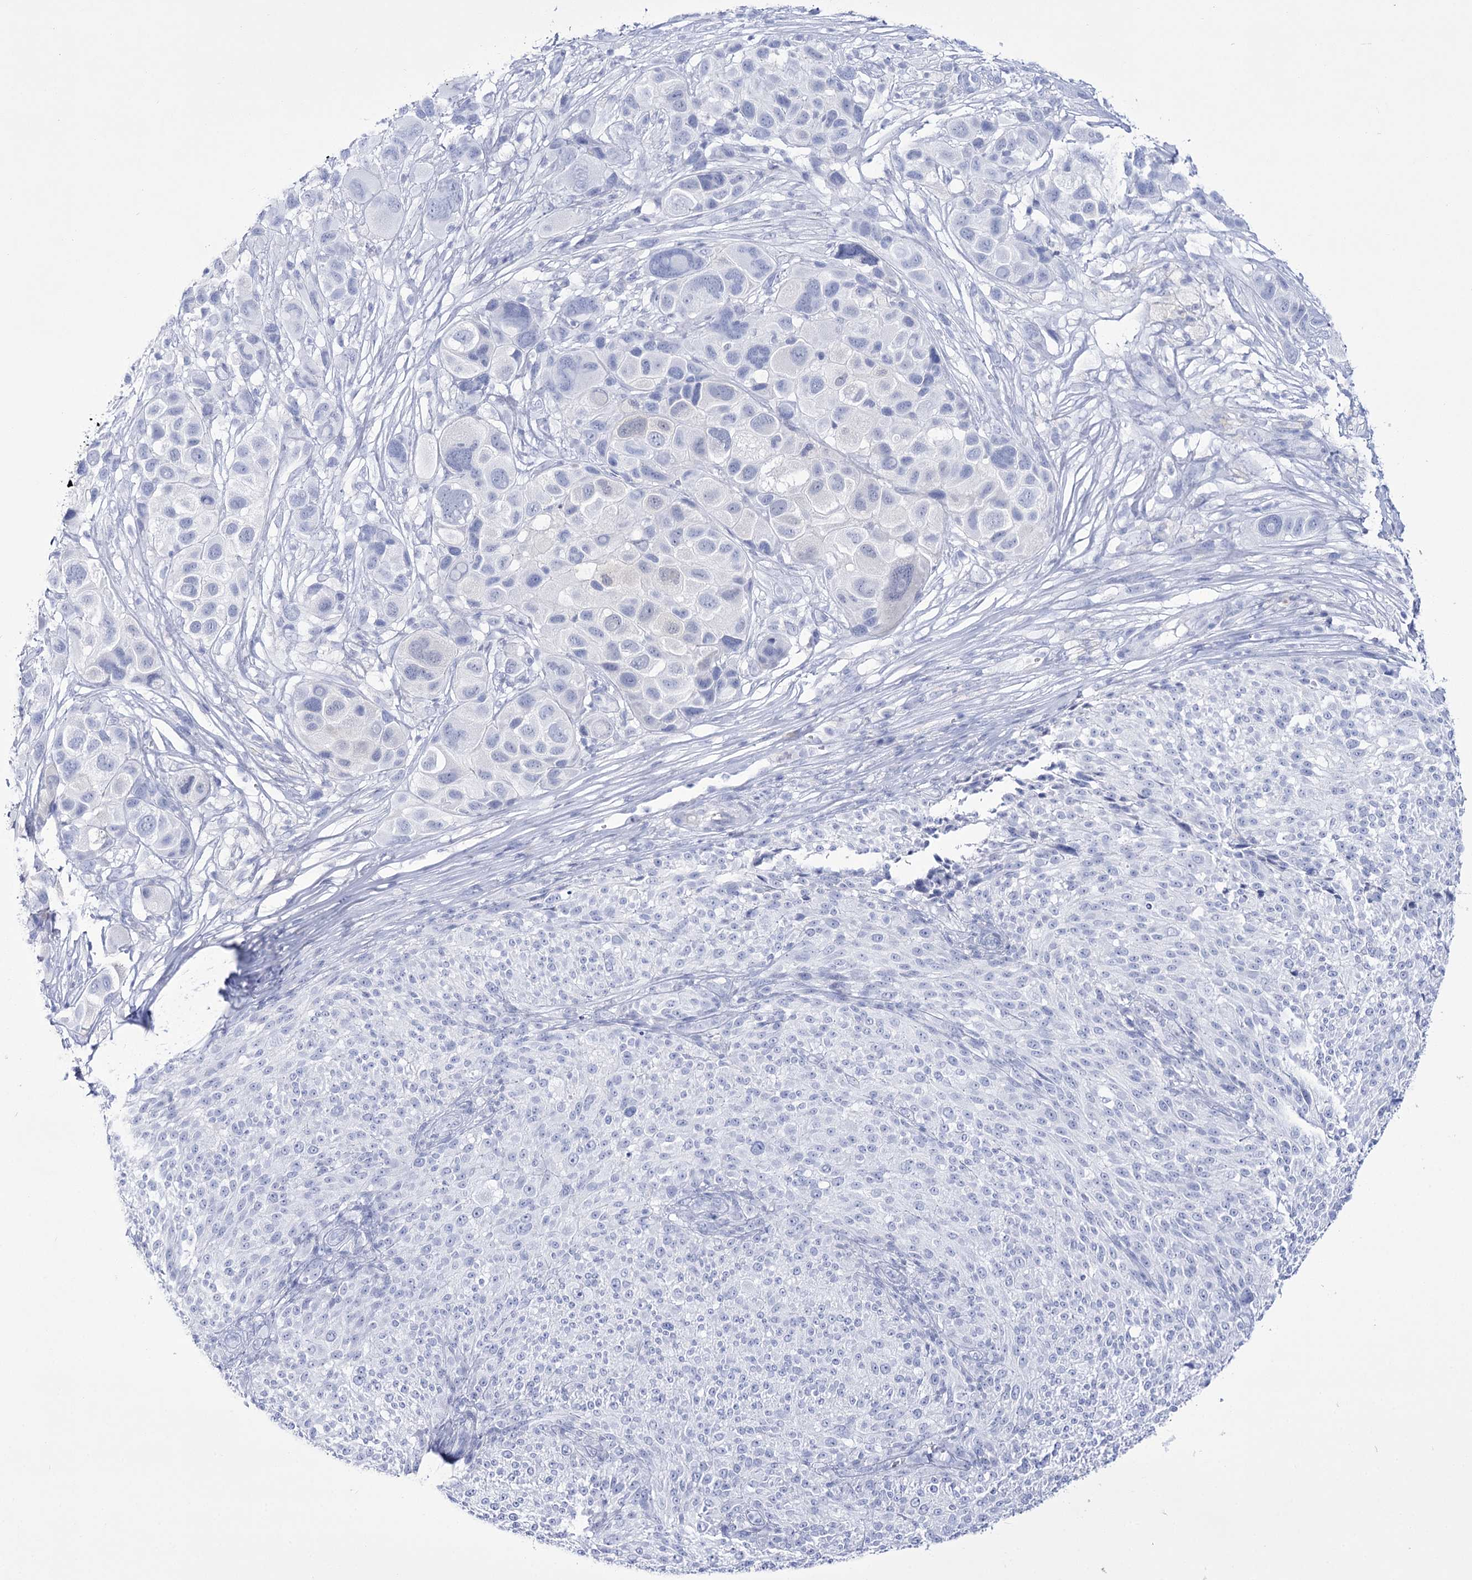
{"staining": {"intensity": "negative", "quantity": "none", "location": "none"}, "tissue": "melanoma", "cell_type": "Tumor cells", "image_type": "cancer", "snomed": [{"axis": "morphology", "description": "Malignant melanoma, NOS"}, {"axis": "topography", "description": "Skin of trunk"}], "caption": "Human malignant melanoma stained for a protein using immunohistochemistry reveals no expression in tumor cells.", "gene": "RNF186", "patient": {"sex": "male", "age": 71}}